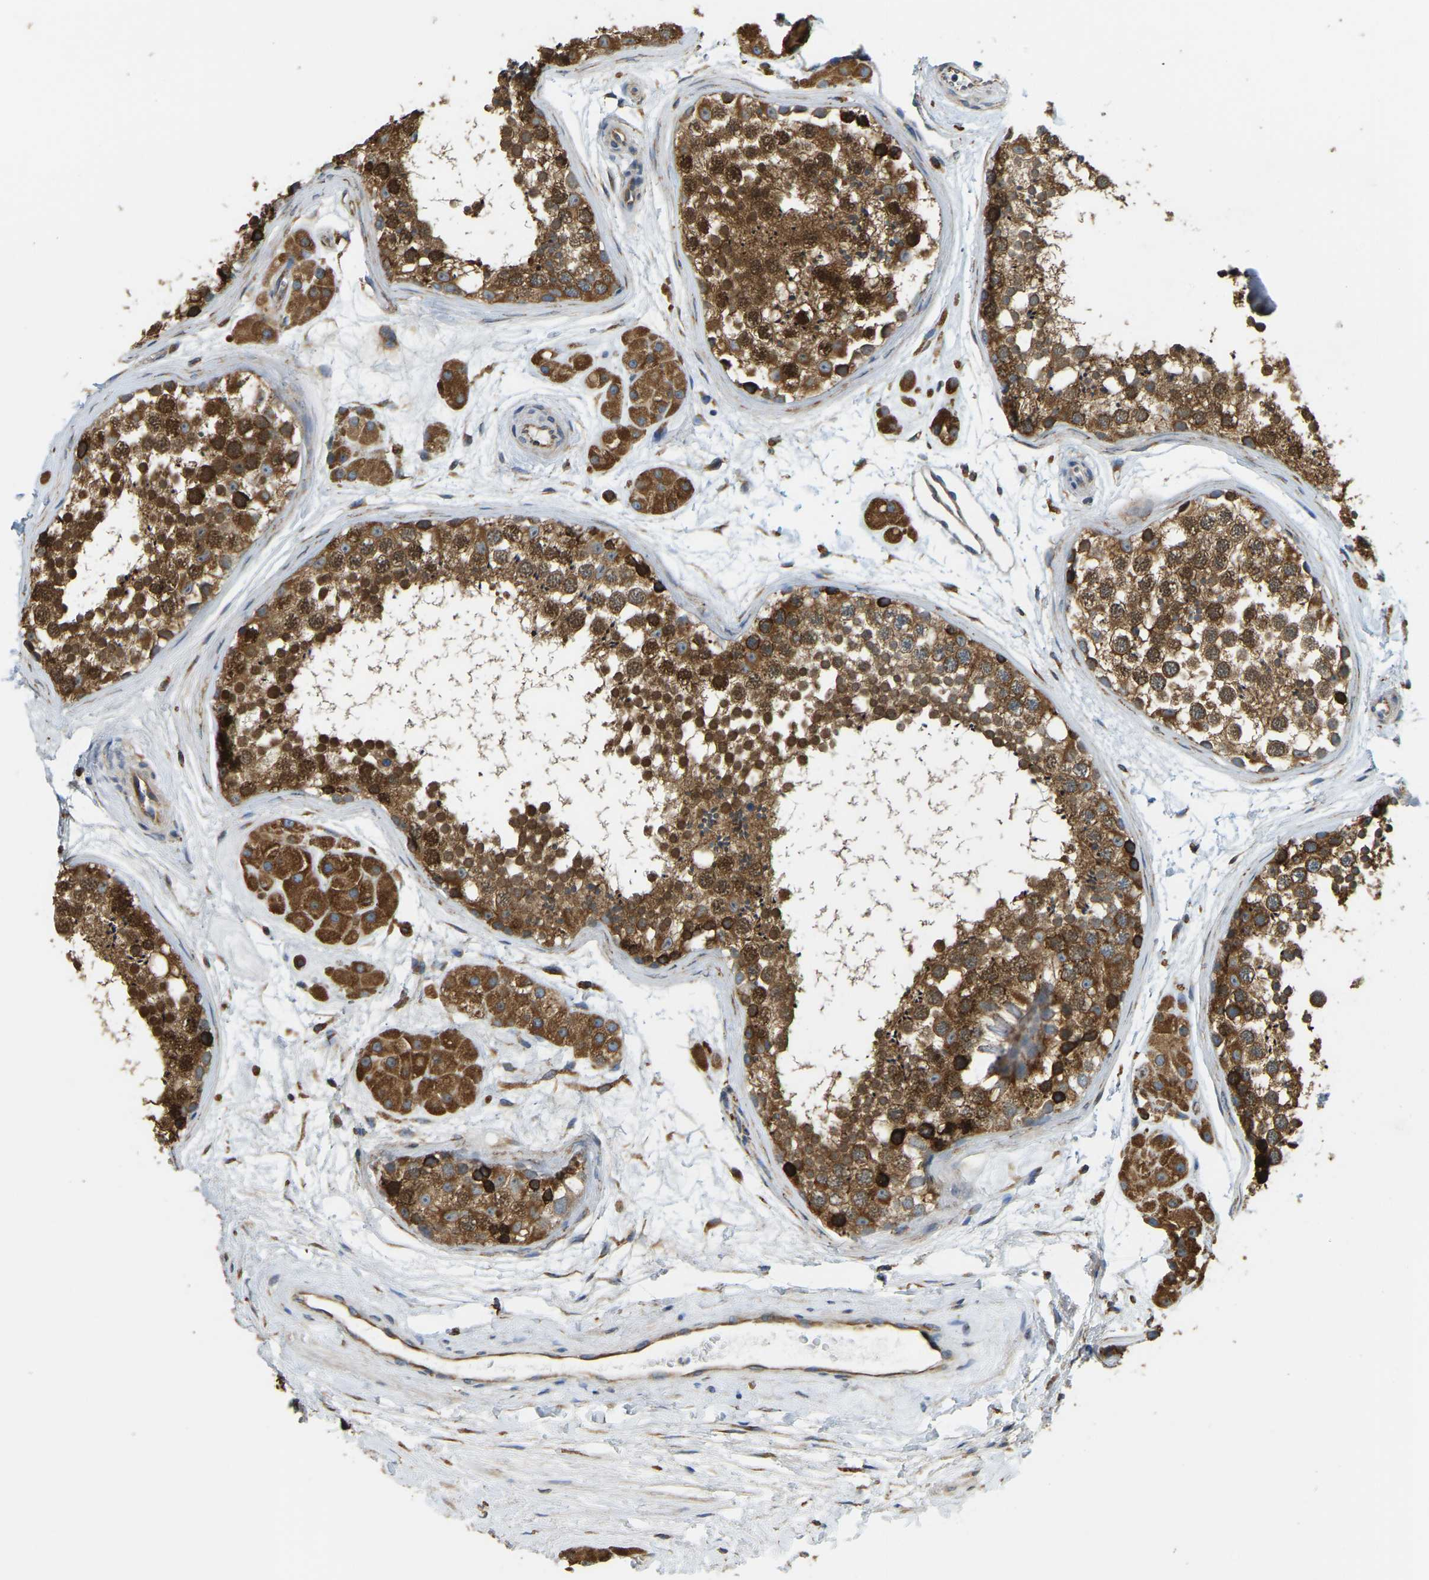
{"staining": {"intensity": "strong", "quantity": ">75%", "location": "cytoplasmic/membranous,nuclear"}, "tissue": "testis", "cell_type": "Cells in seminiferous ducts", "image_type": "normal", "snomed": [{"axis": "morphology", "description": "Normal tissue, NOS"}, {"axis": "topography", "description": "Testis"}], "caption": "Immunohistochemical staining of unremarkable human testis demonstrates >75% levels of strong cytoplasmic/membranous,nuclear protein staining in approximately >75% of cells in seminiferous ducts. The staining is performed using DAB brown chromogen to label protein expression. The nuclei are counter-stained blue using hematoxylin.", "gene": "RNF115", "patient": {"sex": "male", "age": 56}}